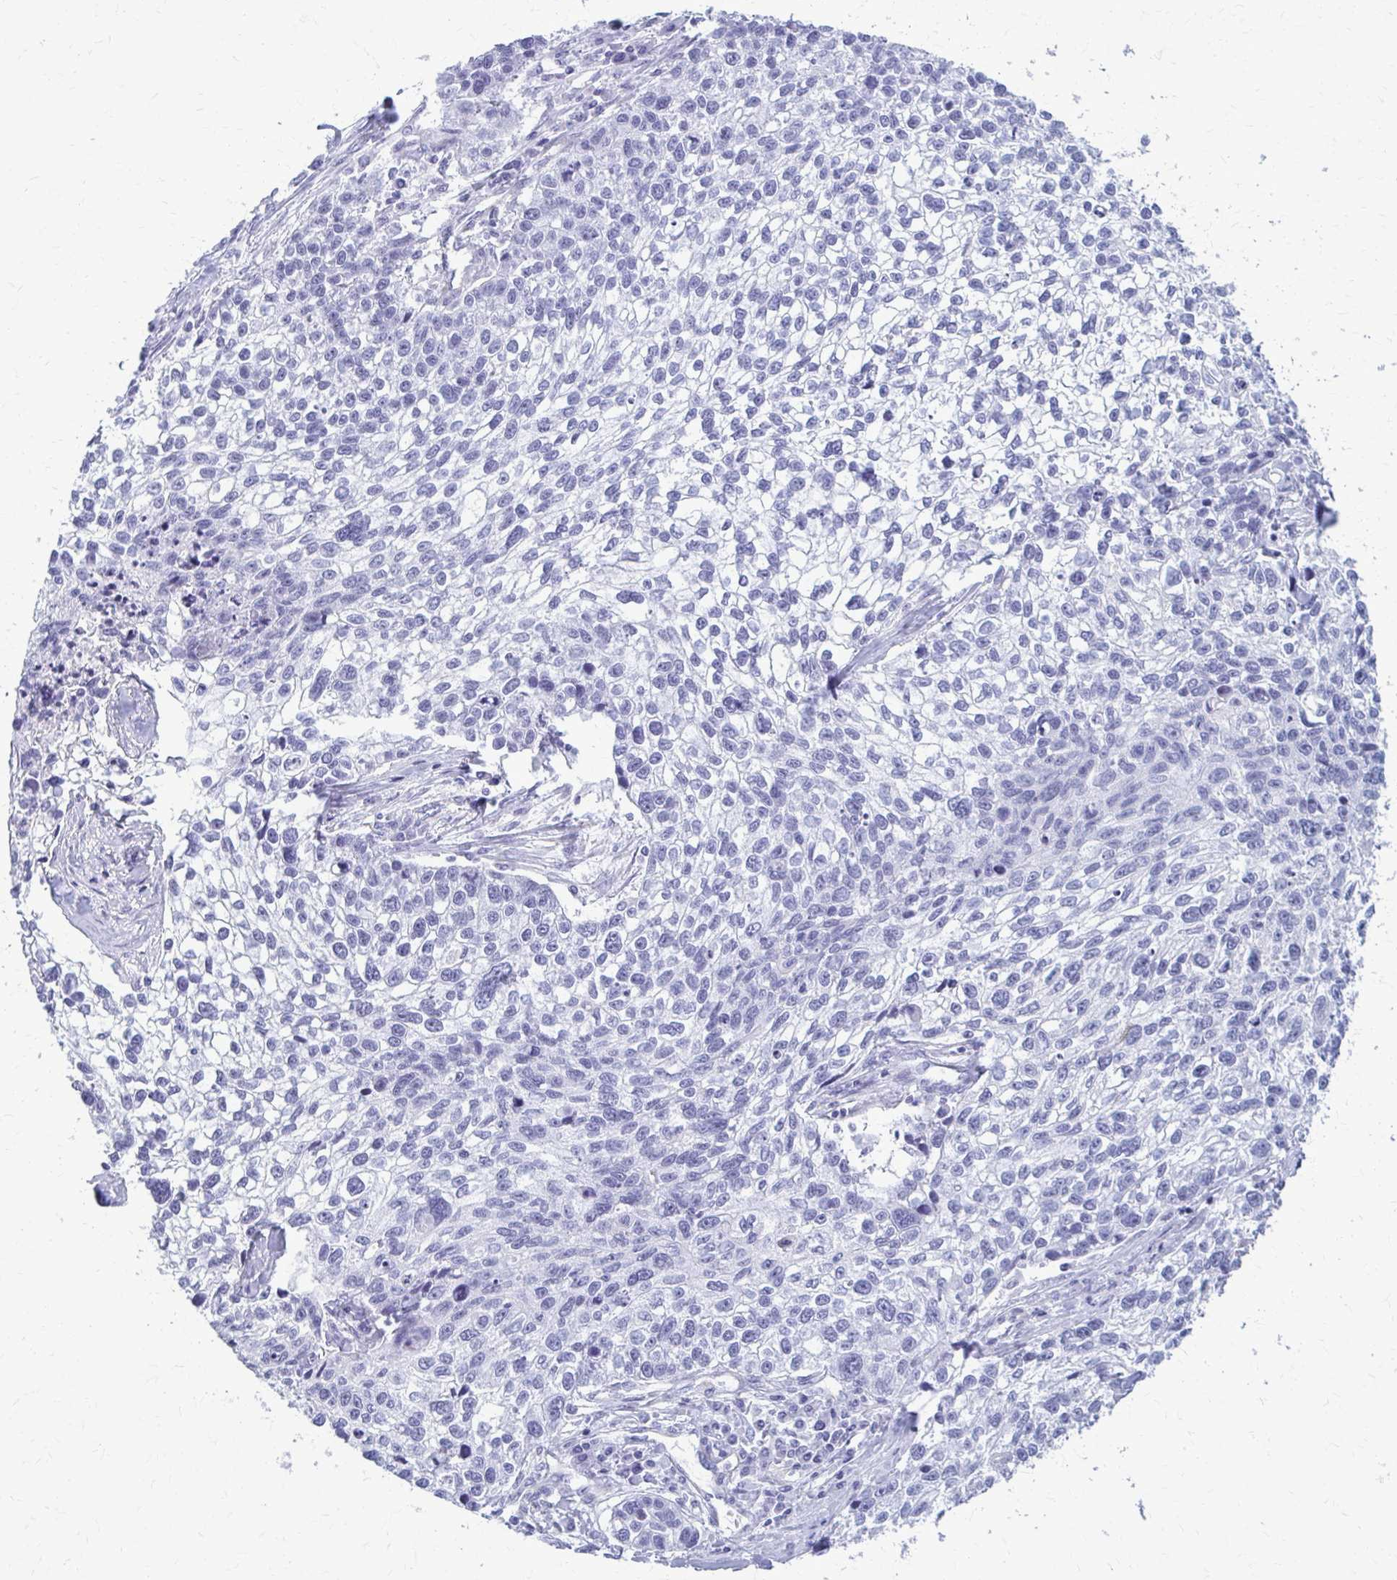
{"staining": {"intensity": "negative", "quantity": "none", "location": "none"}, "tissue": "lung cancer", "cell_type": "Tumor cells", "image_type": "cancer", "snomed": [{"axis": "morphology", "description": "Squamous cell carcinoma, NOS"}, {"axis": "topography", "description": "Lung"}], "caption": "The IHC micrograph has no significant staining in tumor cells of lung squamous cell carcinoma tissue.", "gene": "GFAP", "patient": {"sex": "male", "age": 74}}